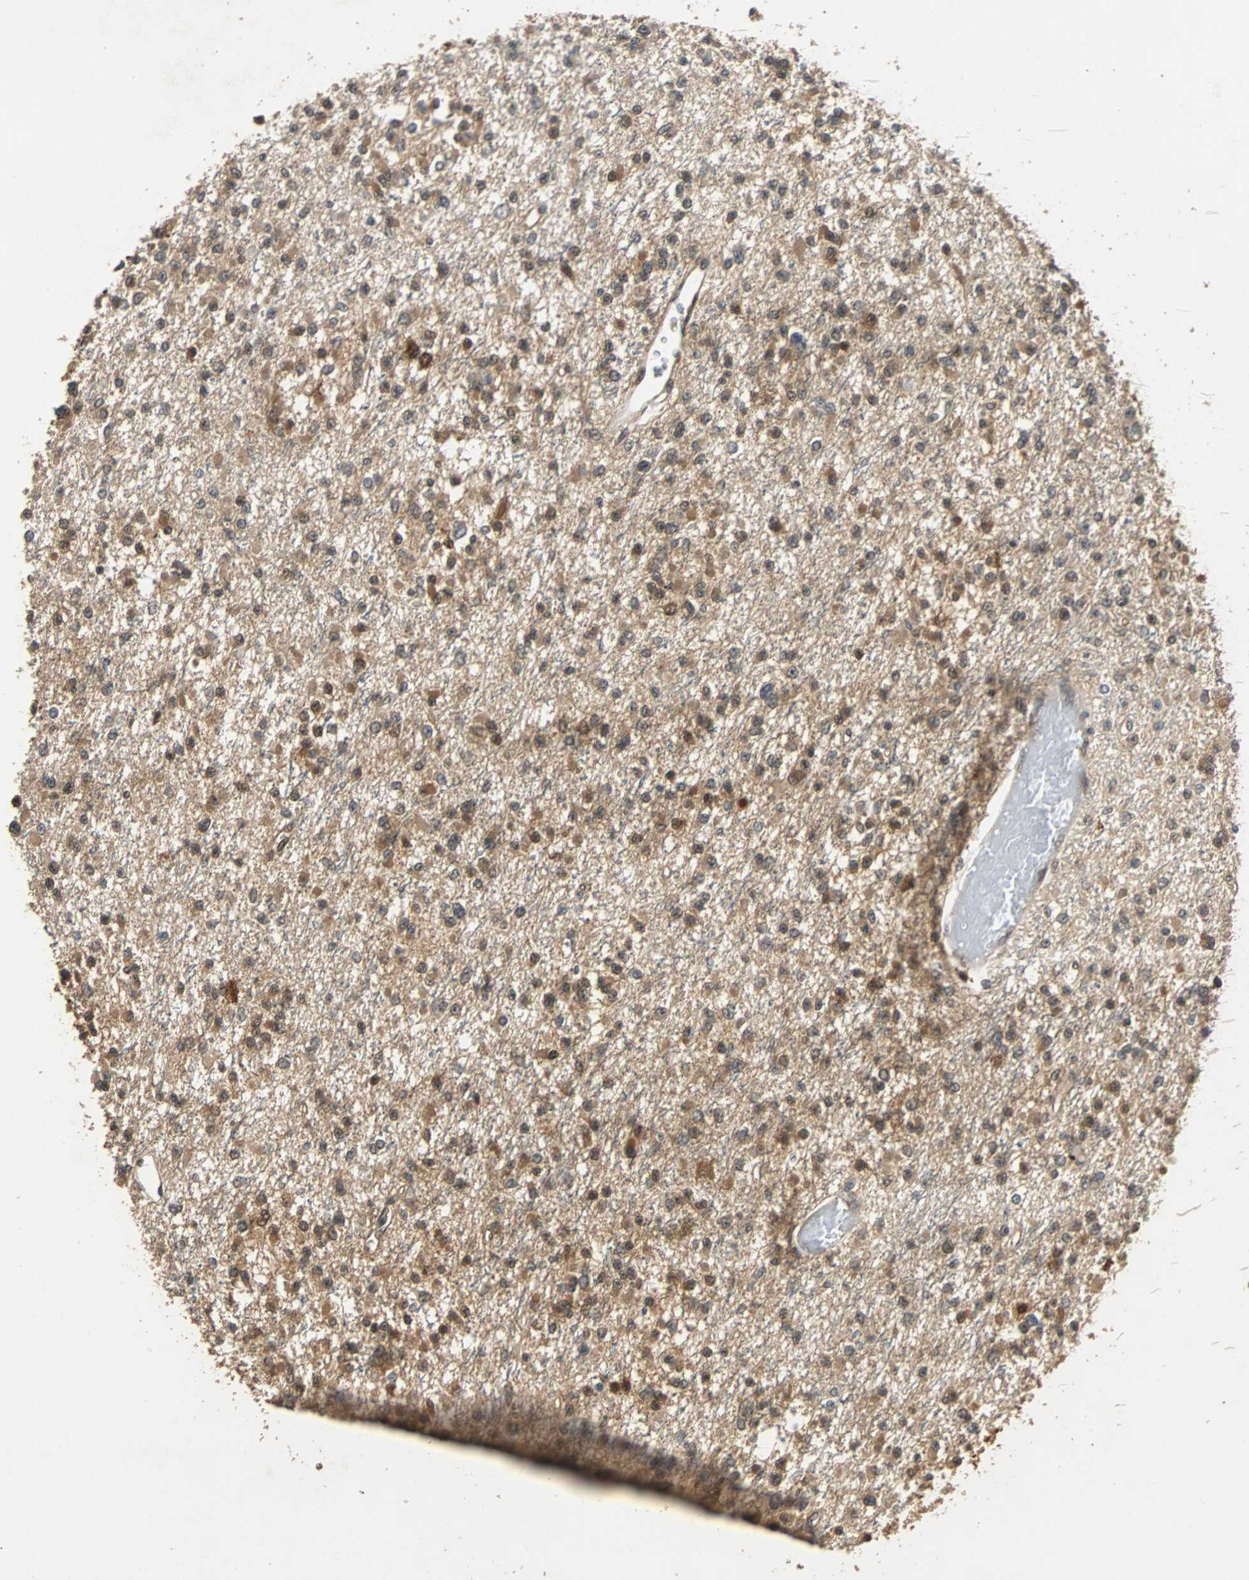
{"staining": {"intensity": "moderate", "quantity": ">75%", "location": "cytoplasmic/membranous,nuclear"}, "tissue": "glioma", "cell_type": "Tumor cells", "image_type": "cancer", "snomed": [{"axis": "morphology", "description": "Glioma, malignant, Low grade"}, {"axis": "topography", "description": "Brain"}], "caption": "Human malignant glioma (low-grade) stained for a protein (brown) displays moderate cytoplasmic/membranous and nuclear positive expression in about >75% of tumor cells.", "gene": "PRDX6", "patient": {"sex": "female", "age": 22}}